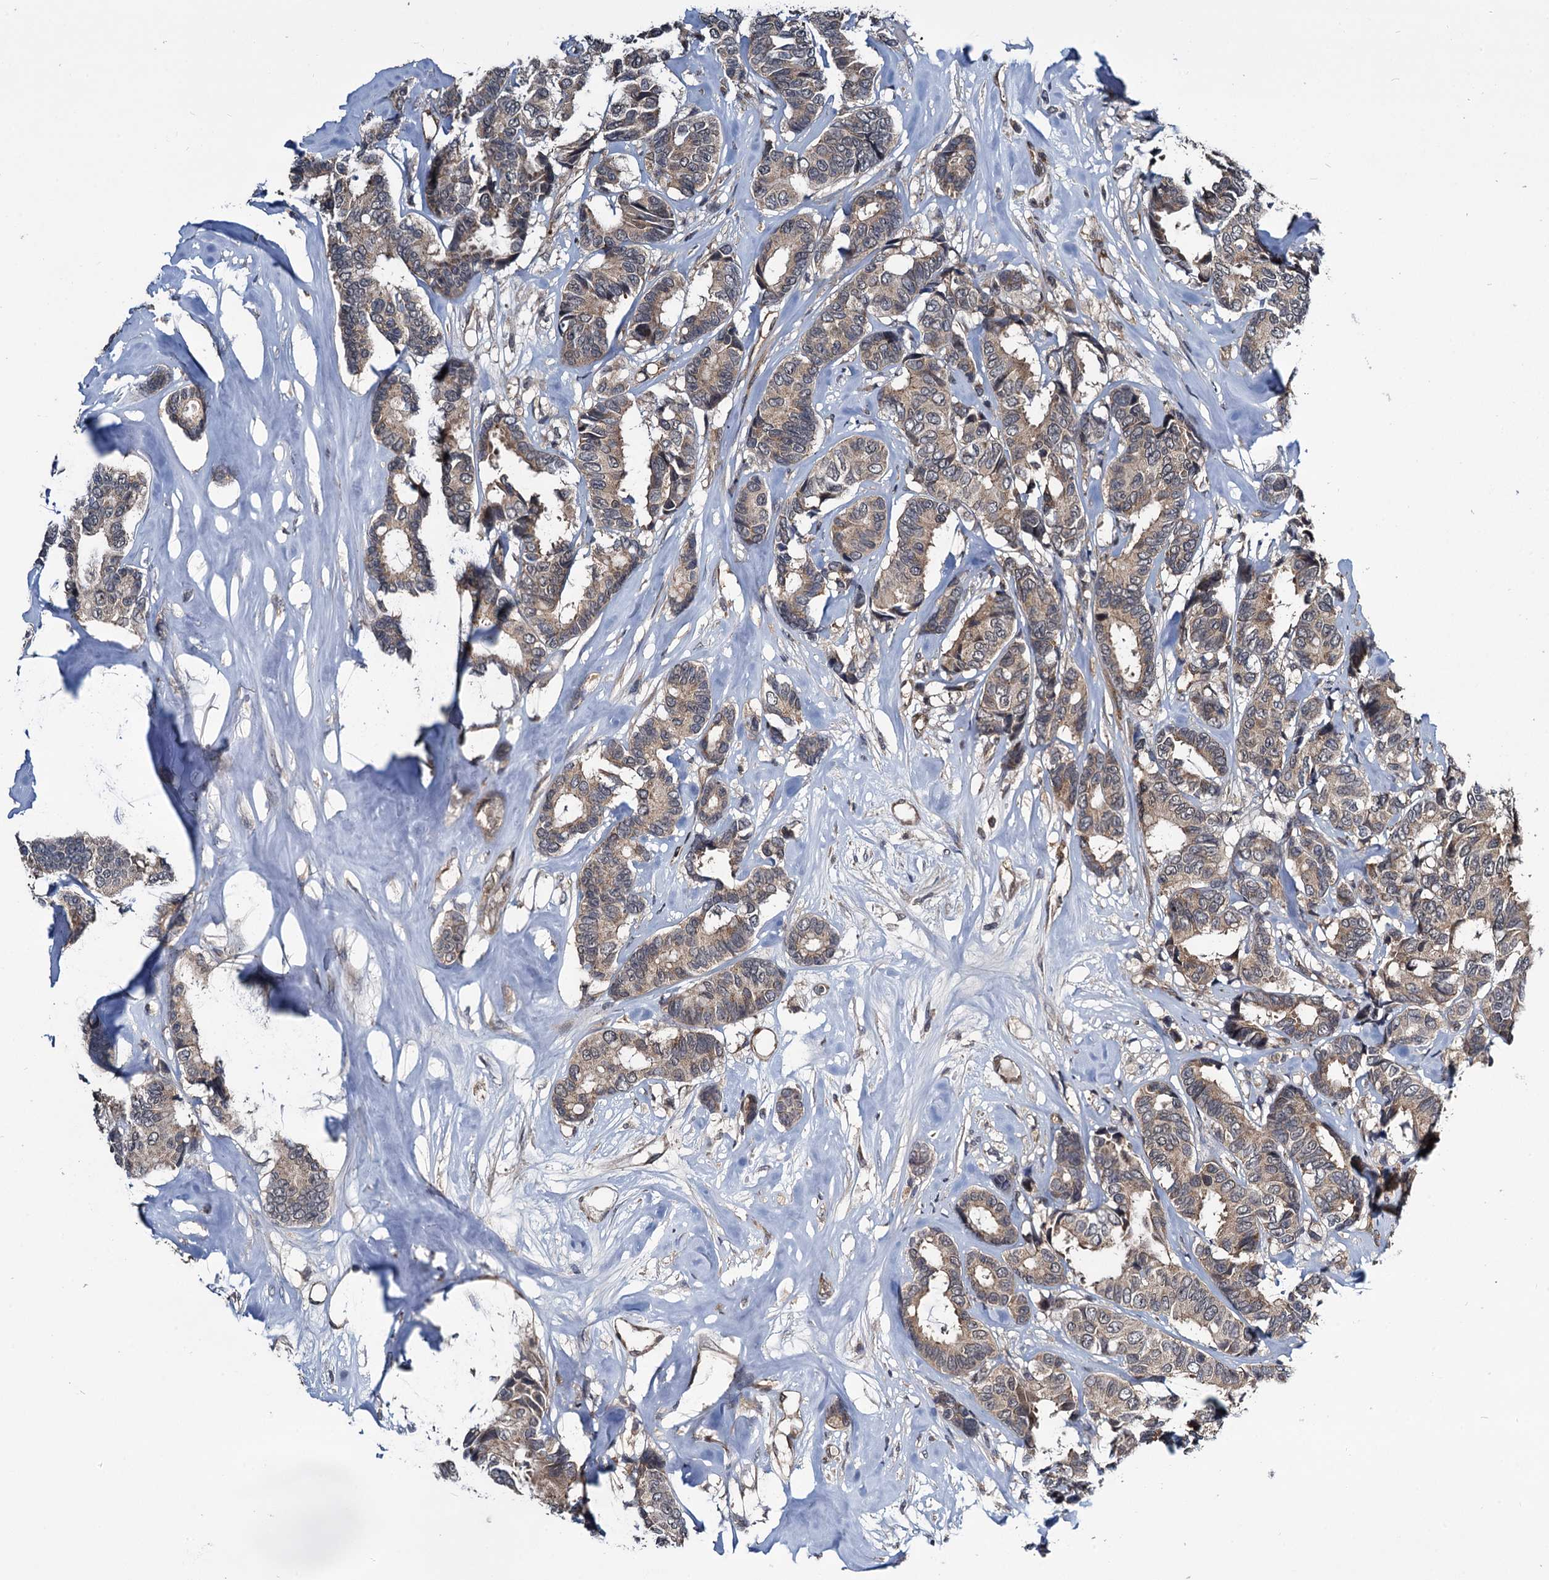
{"staining": {"intensity": "weak", "quantity": ">75%", "location": "cytoplasmic/membranous"}, "tissue": "breast cancer", "cell_type": "Tumor cells", "image_type": "cancer", "snomed": [{"axis": "morphology", "description": "Duct carcinoma"}, {"axis": "topography", "description": "Breast"}], "caption": "The image displays staining of intraductal carcinoma (breast), revealing weak cytoplasmic/membranous protein expression (brown color) within tumor cells. Using DAB (3,3'-diaminobenzidine) (brown) and hematoxylin (blue) stains, captured at high magnification using brightfield microscopy.", "gene": "ARHGAP42", "patient": {"sex": "female", "age": 87}}